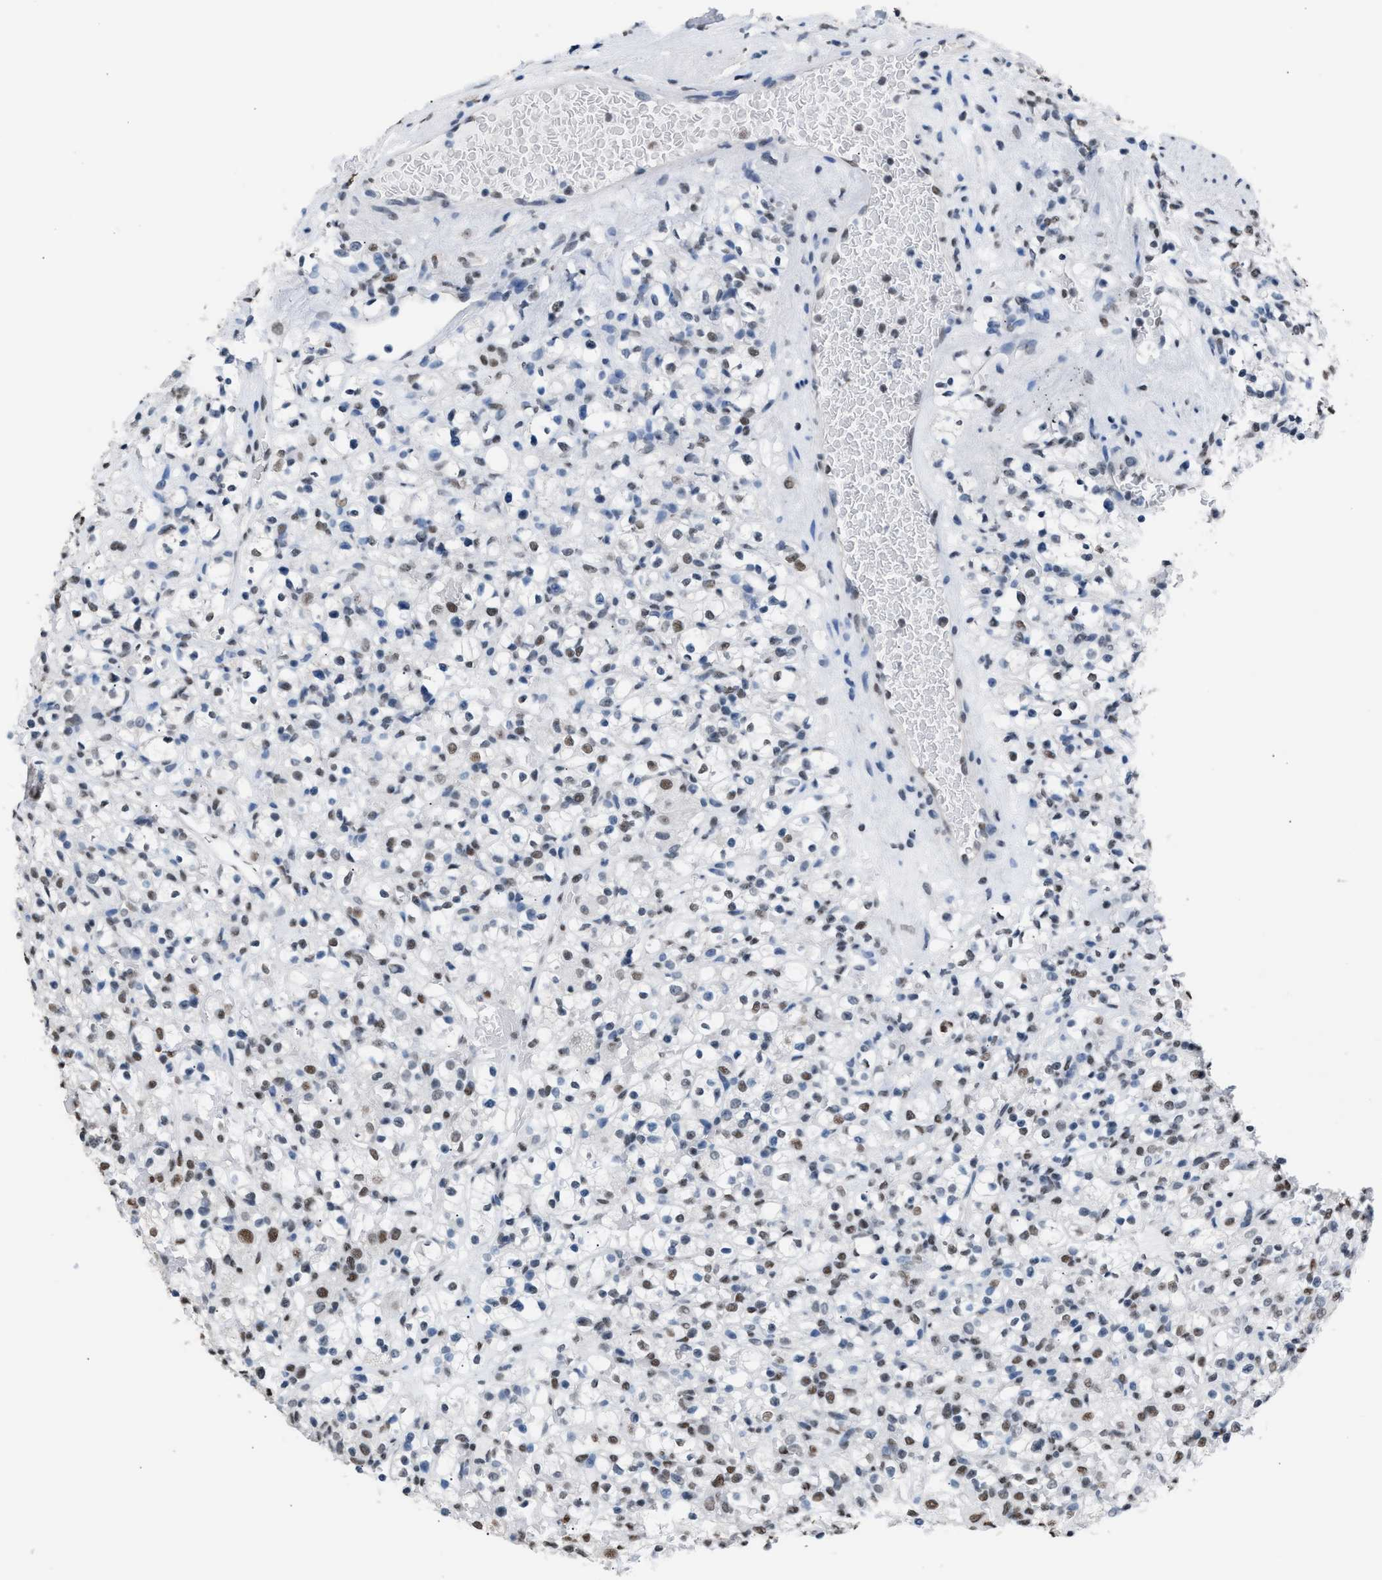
{"staining": {"intensity": "moderate", "quantity": "<25%", "location": "nuclear"}, "tissue": "renal cancer", "cell_type": "Tumor cells", "image_type": "cancer", "snomed": [{"axis": "morphology", "description": "Normal tissue, NOS"}, {"axis": "morphology", "description": "Adenocarcinoma, NOS"}, {"axis": "topography", "description": "Kidney"}], "caption": "This is an image of immunohistochemistry (IHC) staining of renal cancer (adenocarcinoma), which shows moderate expression in the nuclear of tumor cells.", "gene": "CCAR2", "patient": {"sex": "female", "age": 72}}